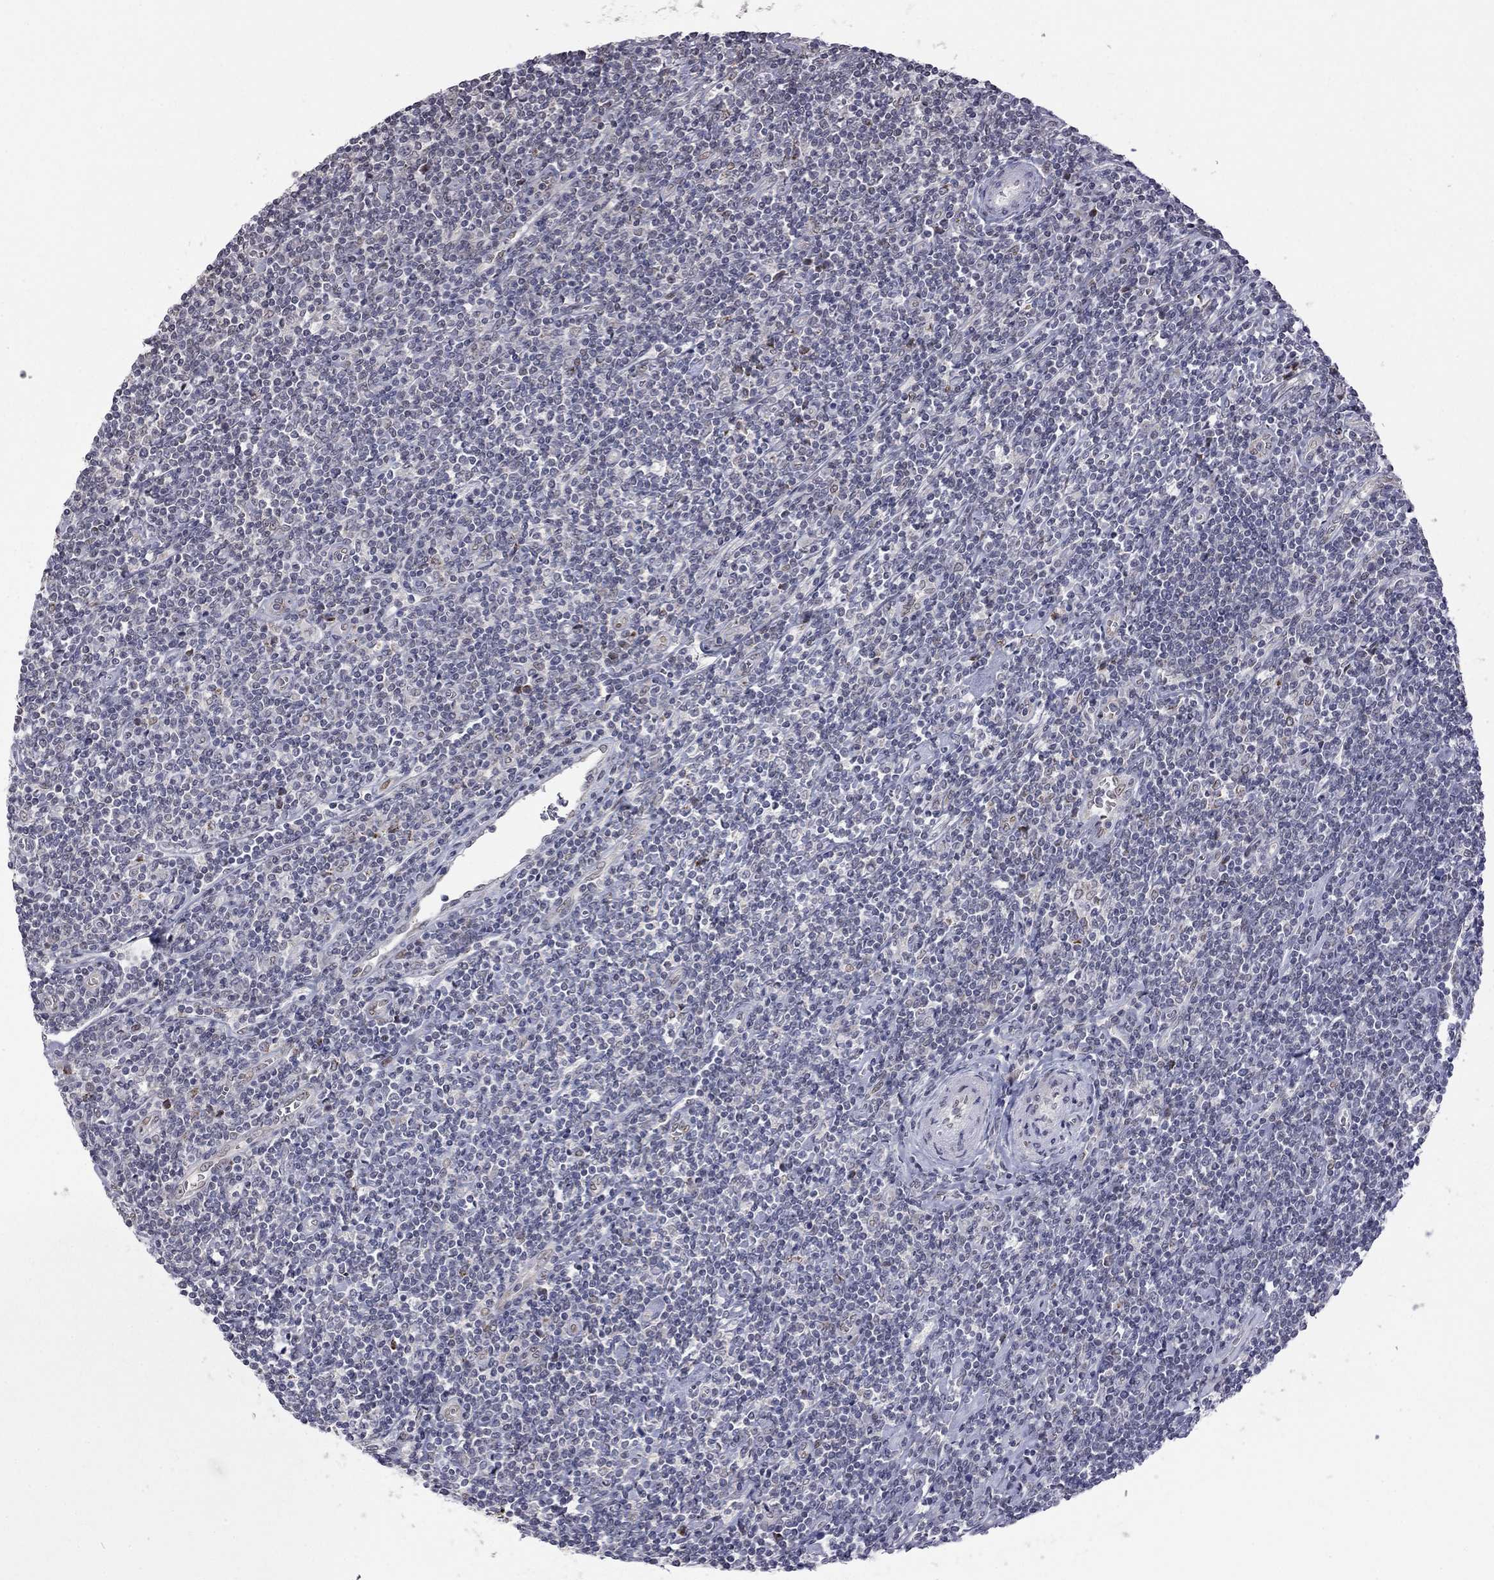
{"staining": {"intensity": "negative", "quantity": "none", "location": "none"}, "tissue": "lymphoma", "cell_type": "Tumor cells", "image_type": "cancer", "snomed": [{"axis": "morphology", "description": "Hodgkin's disease, NOS"}, {"axis": "topography", "description": "Lymph node"}], "caption": "Tumor cells are negative for brown protein staining in lymphoma.", "gene": "MC3R", "patient": {"sex": "male", "age": 40}}